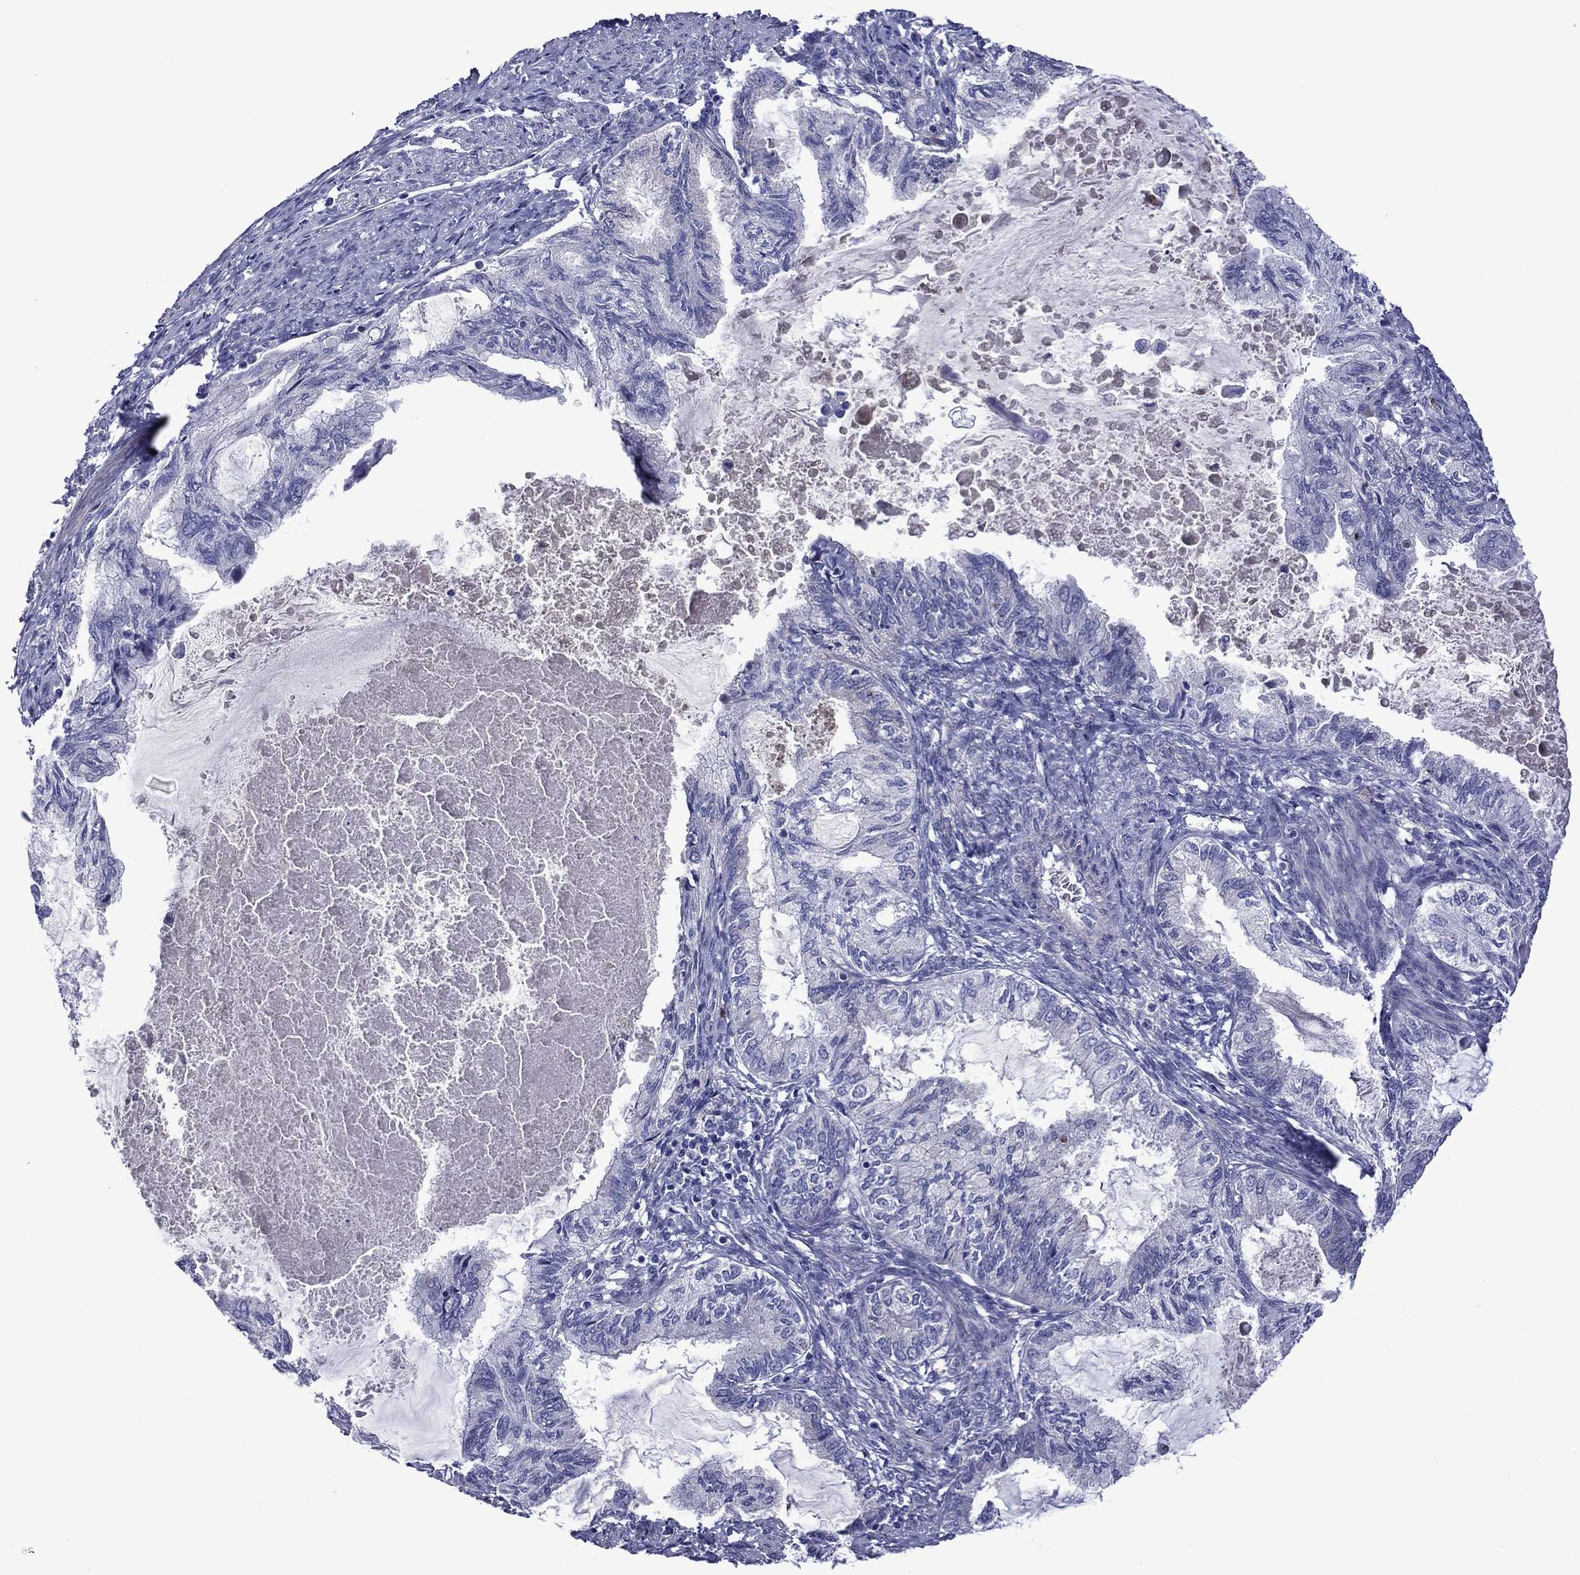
{"staining": {"intensity": "negative", "quantity": "none", "location": "none"}, "tissue": "endometrial cancer", "cell_type": "Tumor cells", "image_type": "cancer", "snomed": [{"axis": "morphology", "description": "Adenocarcinoma, NOS"}, {"axis": "topography", "description": "Endometrium"}], "caption": "Tumor cells are negative for brown protein staining in endometrial adenocarcinoma.", "gene": "HSPG2", "patient": {"sex": "female", "age": 86}}